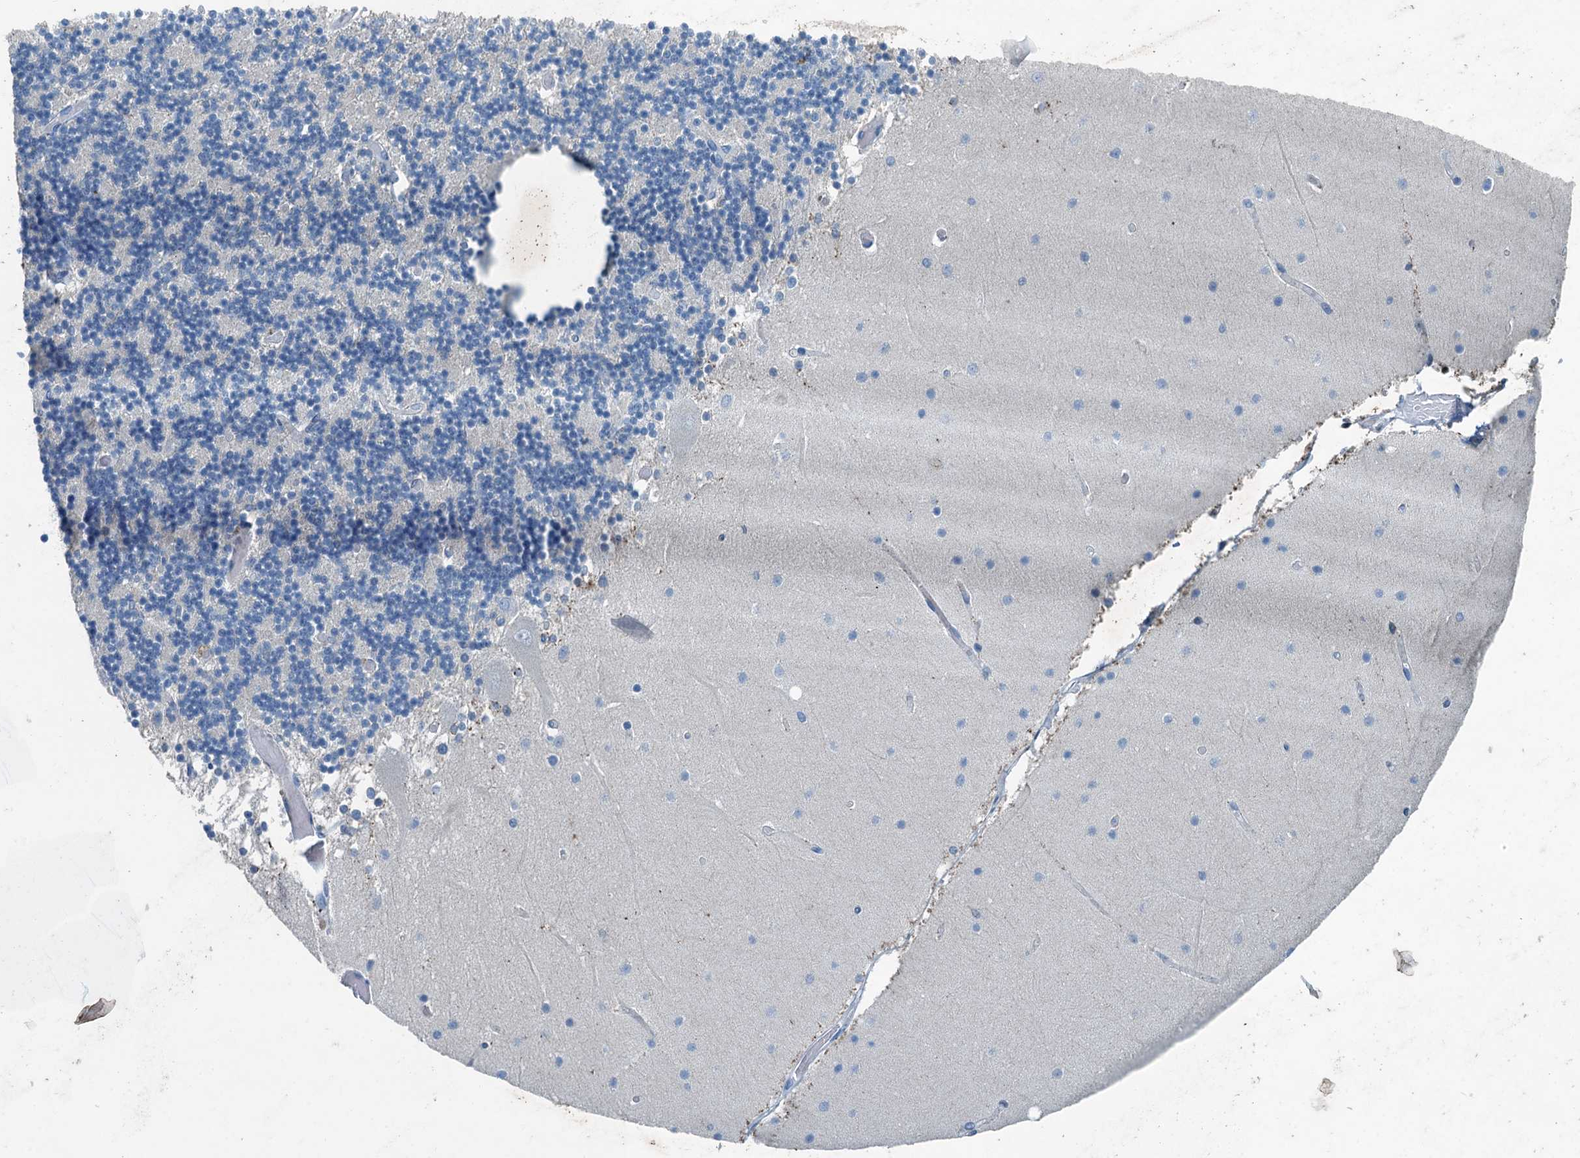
{"staining": {"intensity": "negative", "quantity": "none", "location": "none"}, "tissue": "cerebellum", "cell_type": "Cells in granular layer", "image_type": "normal", "snomed": [{"axis": "morphology", "description": "Normal tissue, NOS"}, {"axis": "topography", "description": "Cerebellum"}], "caption": "Immunohistochemical staining of benign human cerebellum reveals no significant staining in cells in granular layer. (Immunohistochemistry (ihc), brightfield microscopy, high magnification).", "gene": "CBLIF", "patient": {"sex": "female", "age": 28}}